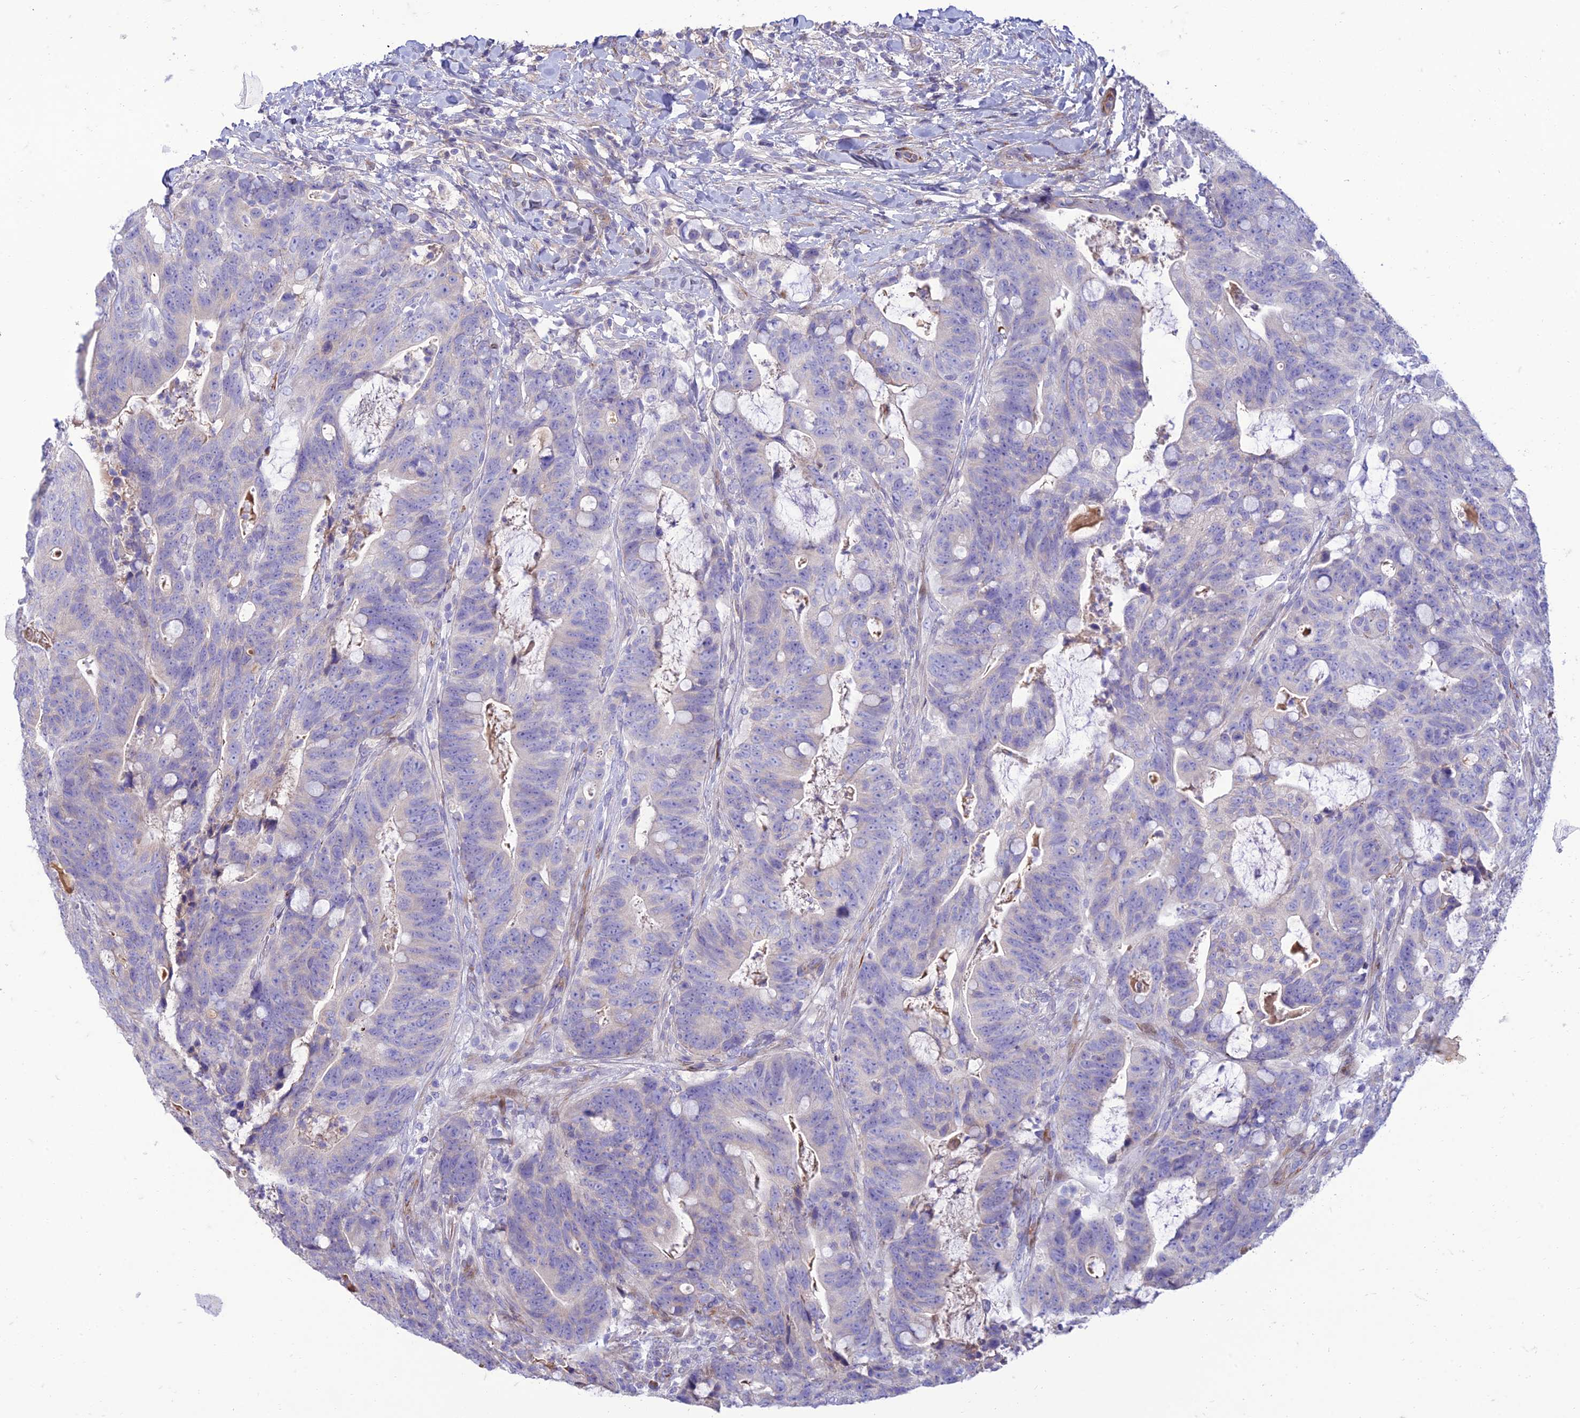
{"staining": {"intensity": "negative", "quantity": "none", "location": "none"}, "tissue": "colorectal cancer", "cell_type": "Tumor cells", "image_type": "cancer", "snomed": [{"axis": "morphology", "description": "Adenocarcinoma, NOS"}, {"axis": "topography", "description": "Colon"}], "caption": "Human adenocarcinoma (colorectal) stained for a protein using immunohistochemistry reveals no positivity in tumor cells.", "gene": "SEL1L3", "patient": {"sex": "female", "age": 82}}